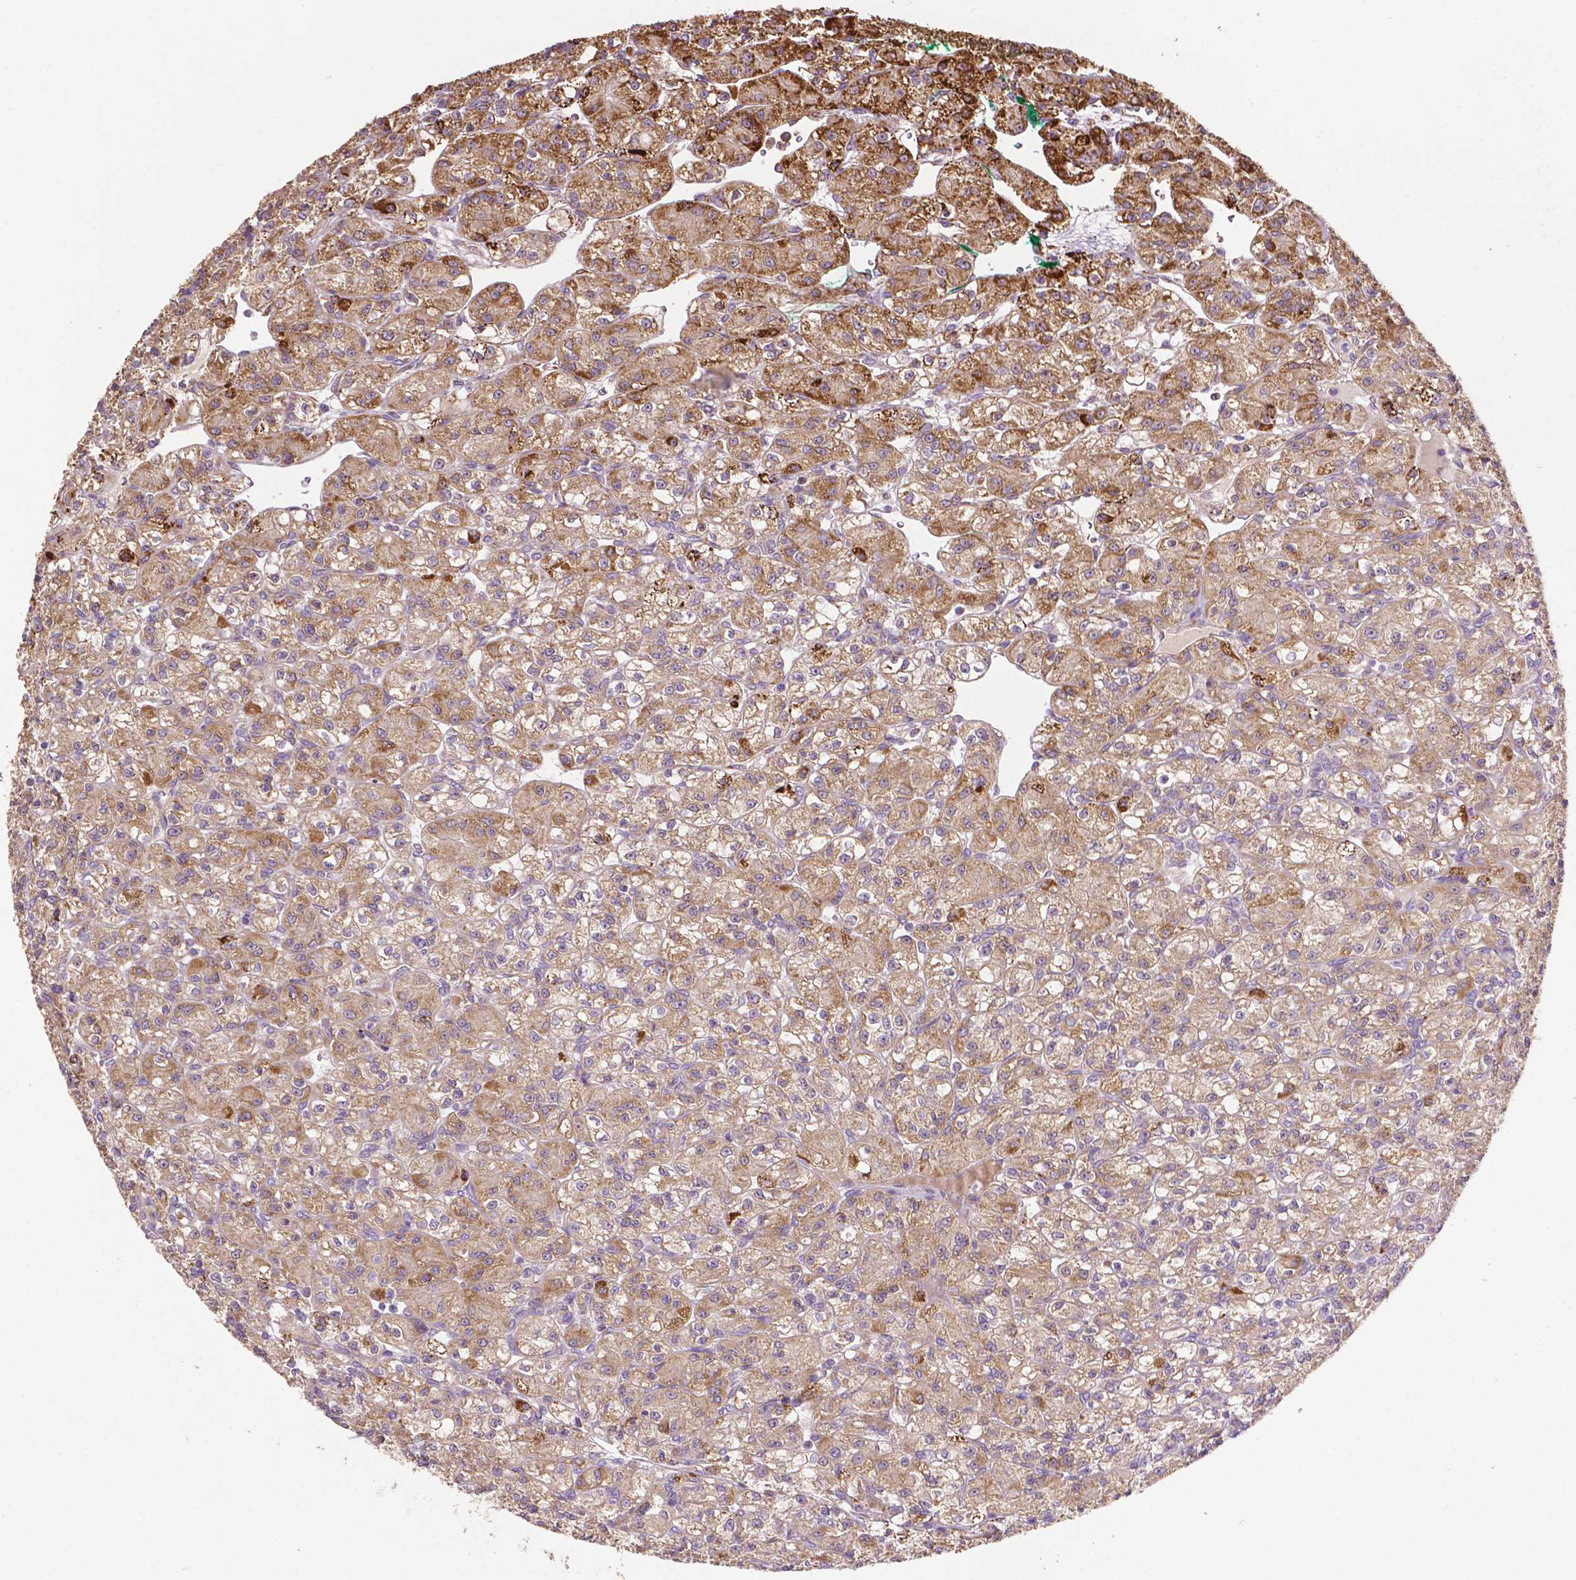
{"staining": {"intensity": "moderate", "quantity": ">75%", "location": "cytoplasmic/membranous"}, "tissue": "renal cancer", "cell_type": "Tumor cells", "image_type": "cancer", "snomed": [{"axis": "morphology", "description": "Adenocarcinoma, NOS"}, {"axis": "topography", "description": "Kidney"}], "caption": "This is a photomicrograph of IHC staining of renal adenocarcinoma, which shows moderate positivity in the cytoplasmic/membranous of tumor cells.", "gene": "ILVBL", "patient": {"sex": "female", "age": 70}}